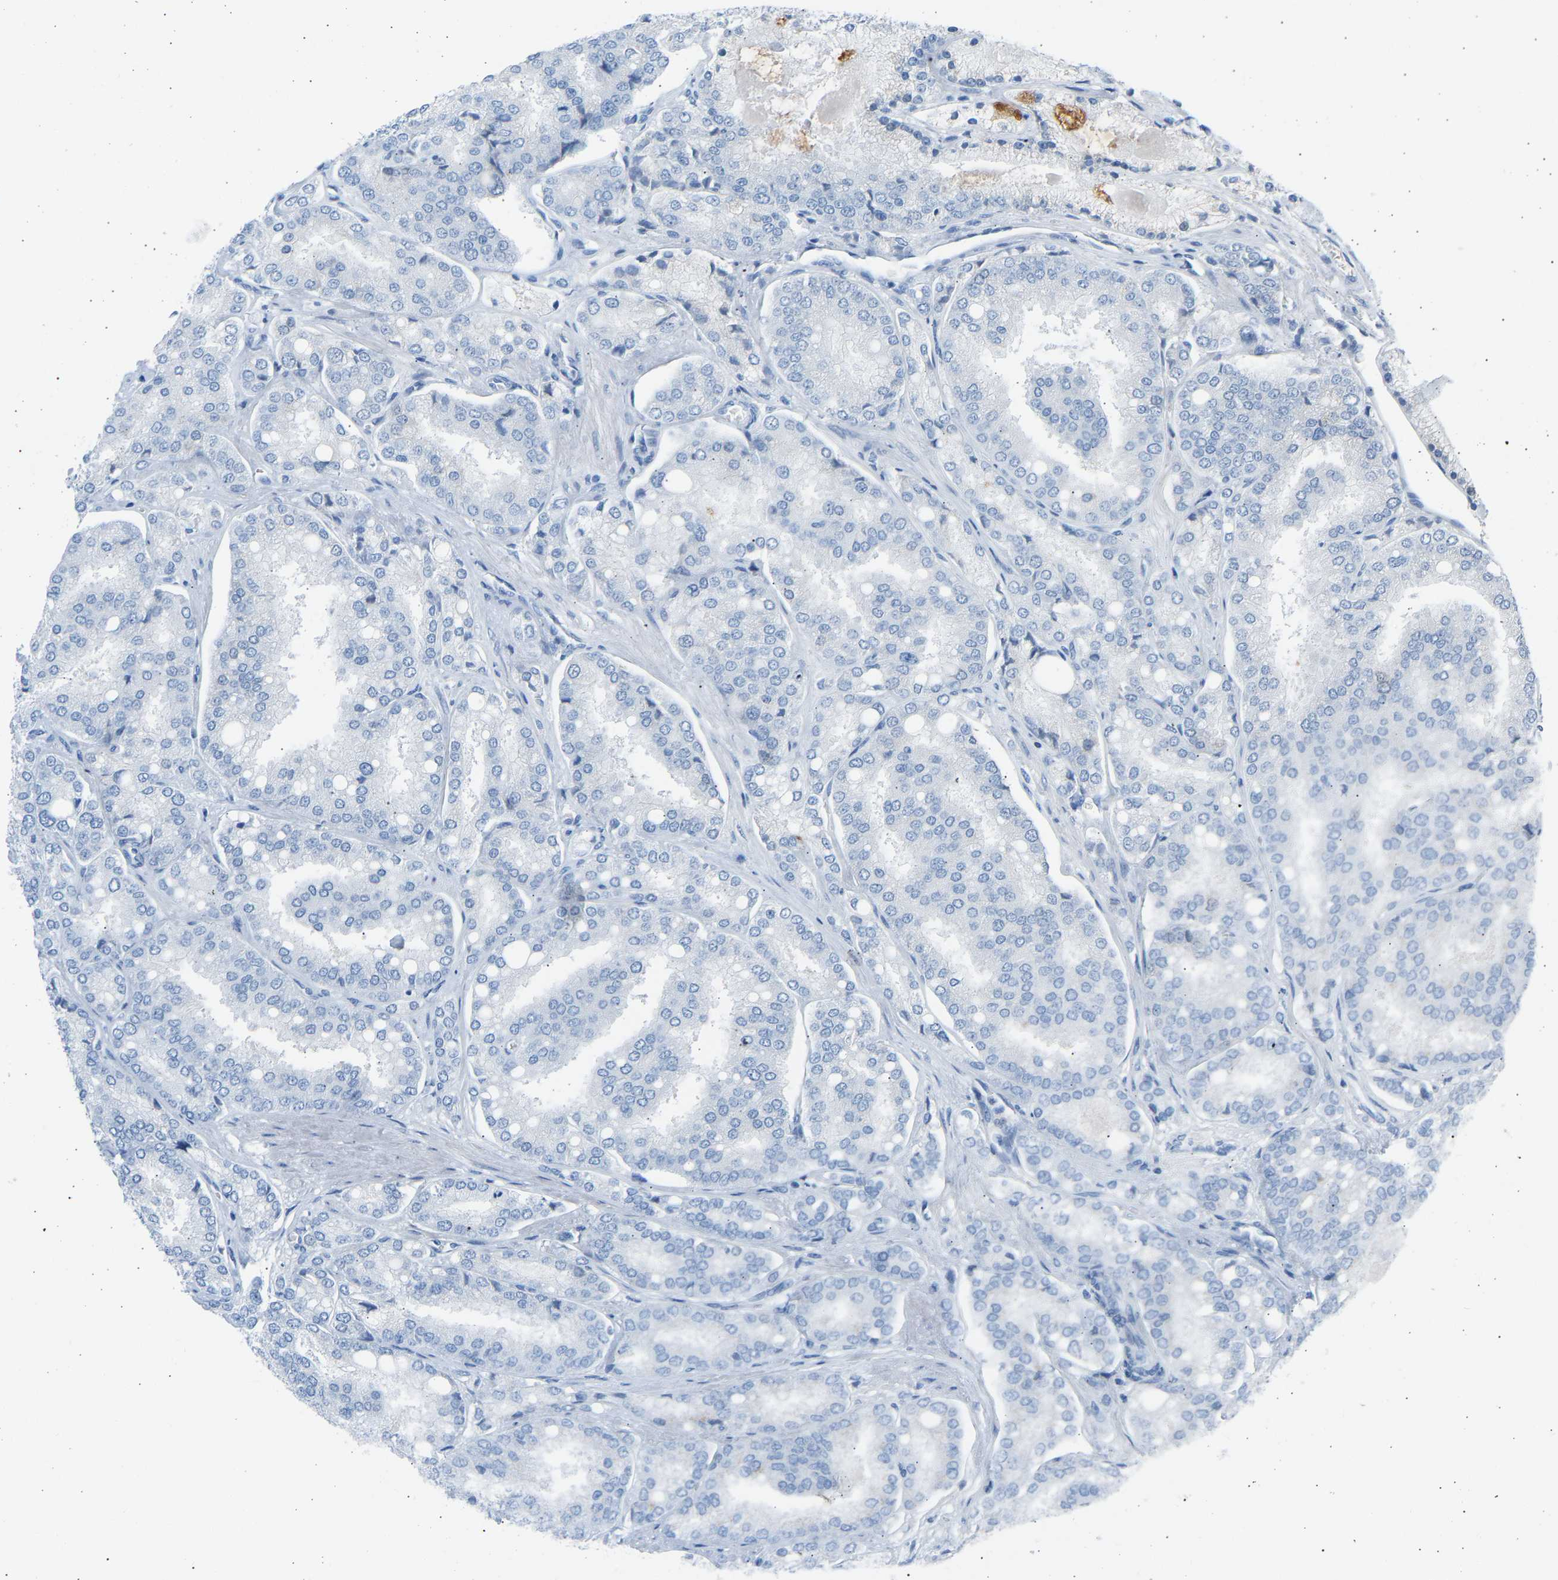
{"staining": {"intensity": "negative", "quantity": "none", "location": "none"}, "tissue": "prostate cancer", "cell_type": "Tumor cells", "image_type": "cancer", "snomed": [{"axis": "morphology", "description": "Adenocarcinoma, High grade"}, {"axis": "topography", "description": "Prostate"}], "caption": "High magnification brightfield microscopy of prostate high-grade adenocarcinoma stained with DAB (brown) and counterstained with hematoxylin (blue): tumor cells show no significant staining.", "gene": "GNAS", "patient": {"sex": "male", "age": 50}}